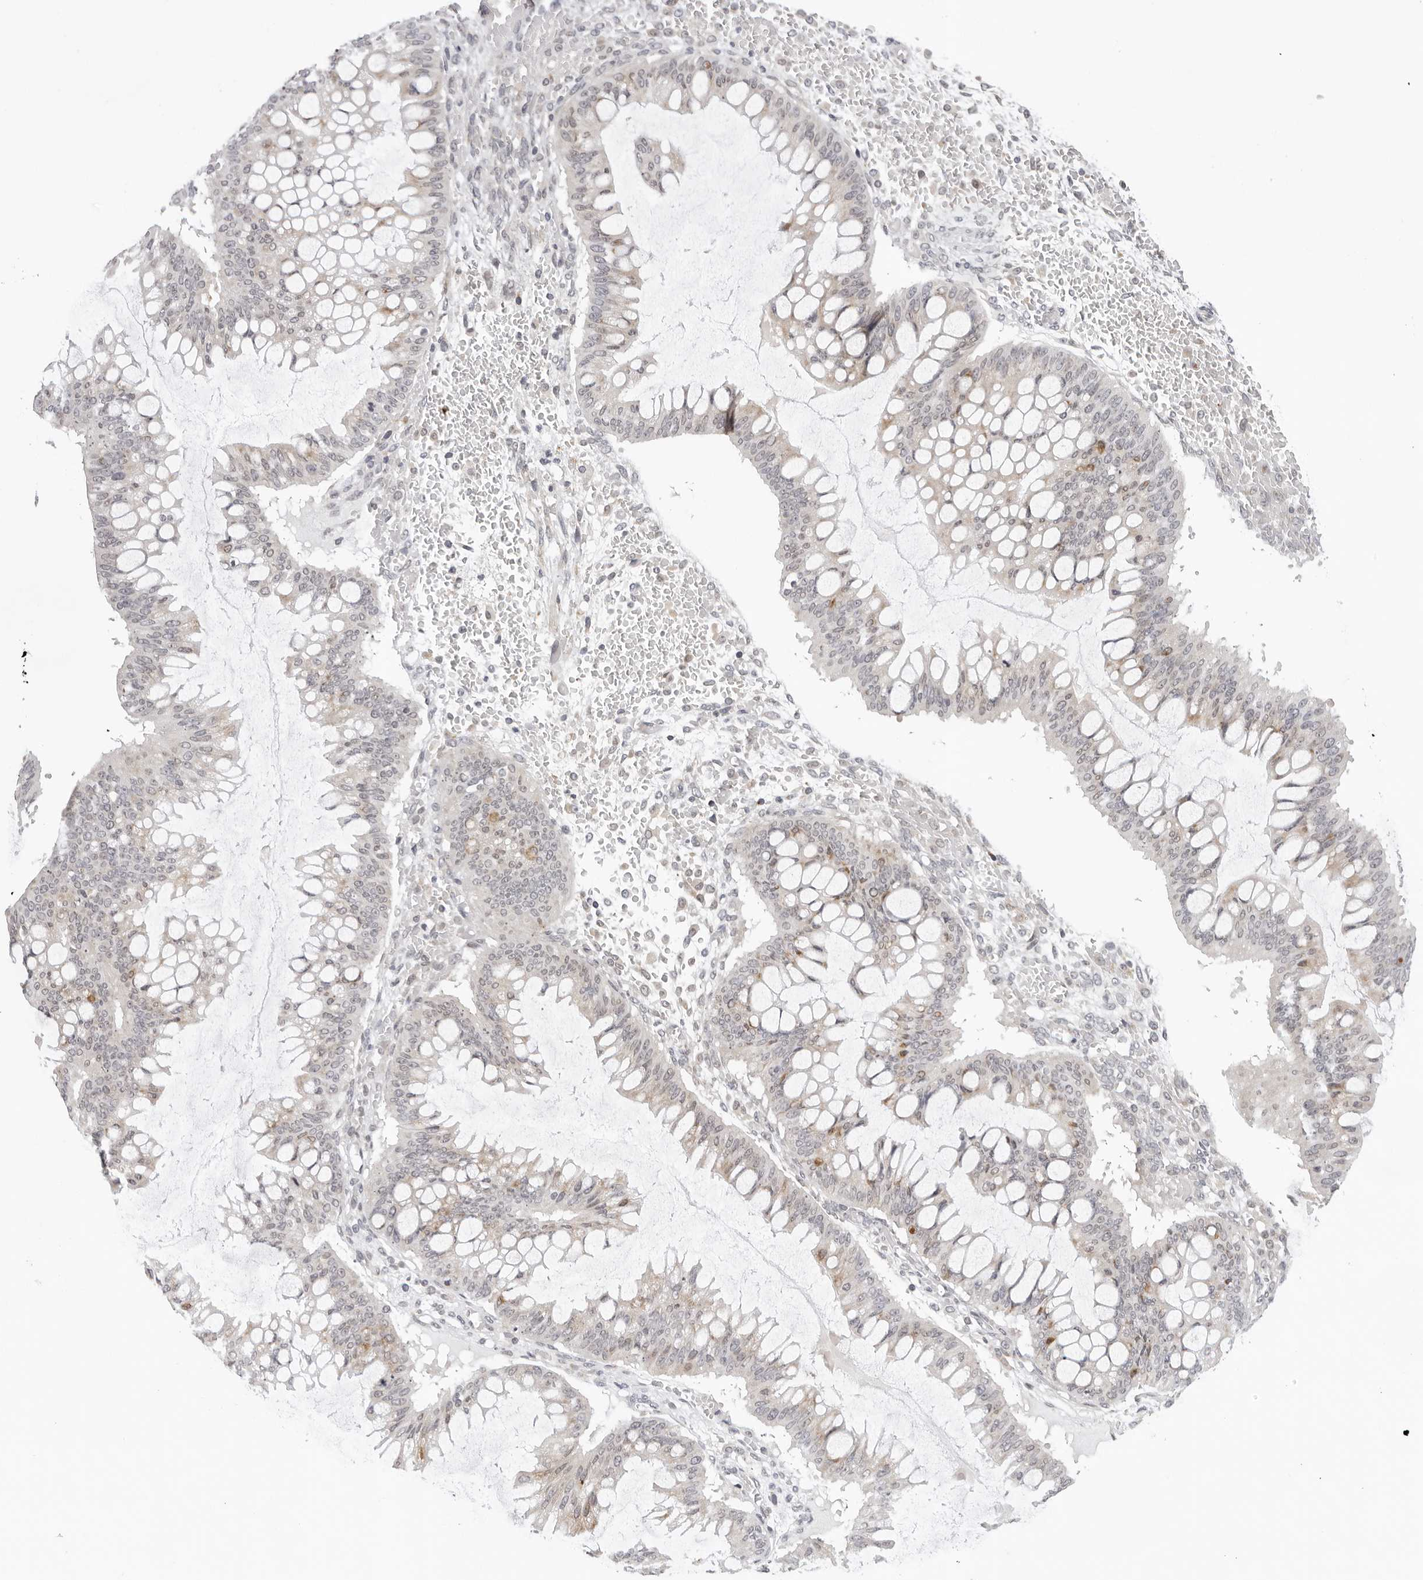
{"staining": {"intensity": "weak", "quantity": "25%-75%", "location": "cytoplasmic/membranous"}, "tissue": "ovarian cancer", "cell_type": "Tumor cells", "image_type": "cancer", "snomed": [{"axis": "morphology", "description": "Cystadenocarcinoma, mucinous, NOS"}, {"axis": "topography", "description": "Ovary"}], "caption": "Mucinous cystadenocarcinoma (ovarian) stained with DAB (3,3'-diaminobenzidine) IHC reveals low levels of weak cytoplasmic/membranous positivity in approximately 25%-75% of tumor cells.", "gene": "IL17RA", "patient": {"sex": "female", "age": 73}}